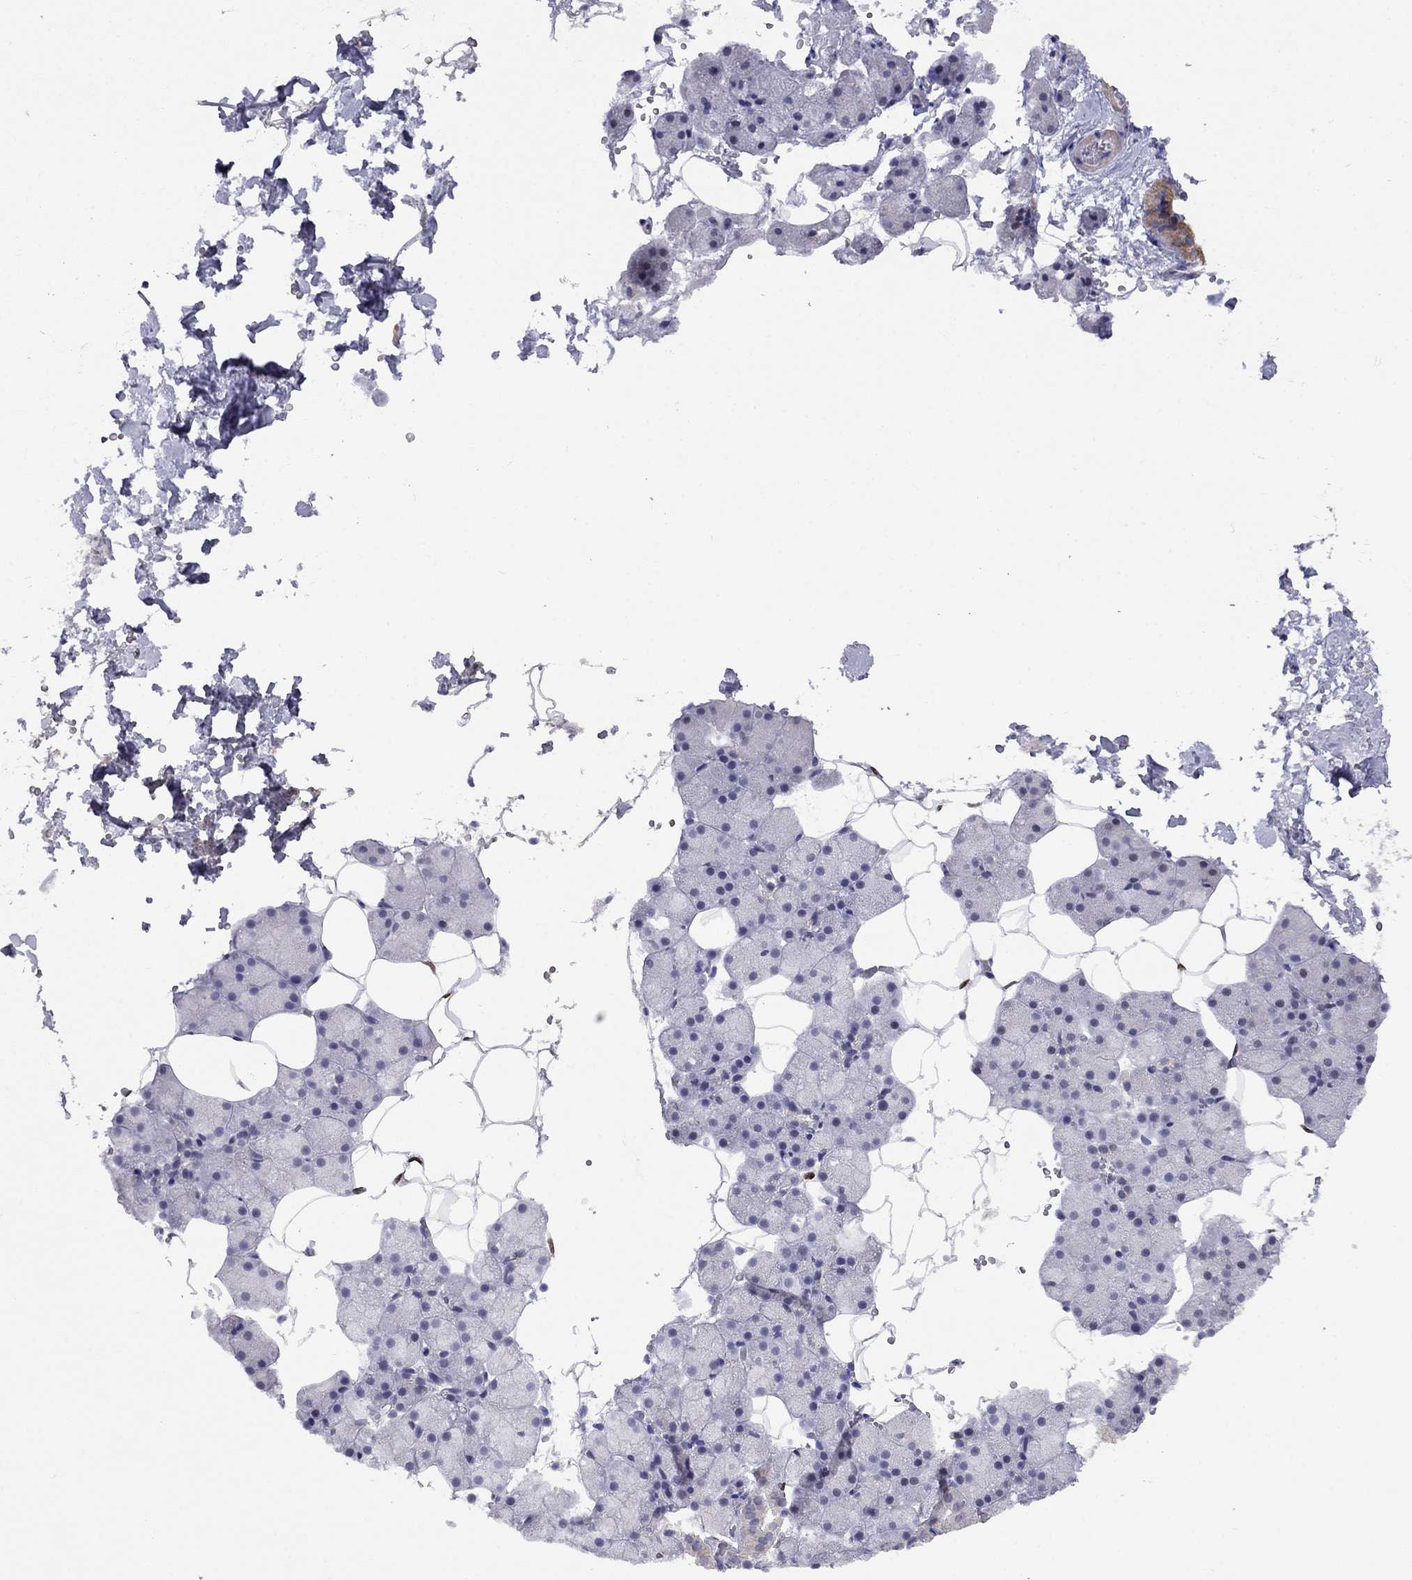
{"staining": {"intensity": "moderate", "quantity": "<25%", "location": "cytoplasmic/membranous"}, "tissue": "salivary gland", "cell_type": "Glandular cells", "image_type": "normal", "snomed": [{"axis": "morphology", "description": "Normal tissue, NOS"}, {"axis": "topography", "description": "Salivary gland"}], "caption": "IHC (DAB) staining of normal human salivary gland displays moderate cytoplasmic/membranous protein positivity in about <25% of glandular cells.", "gene": "LRRC39", "patient": {"sex": "male", "age": 38}}